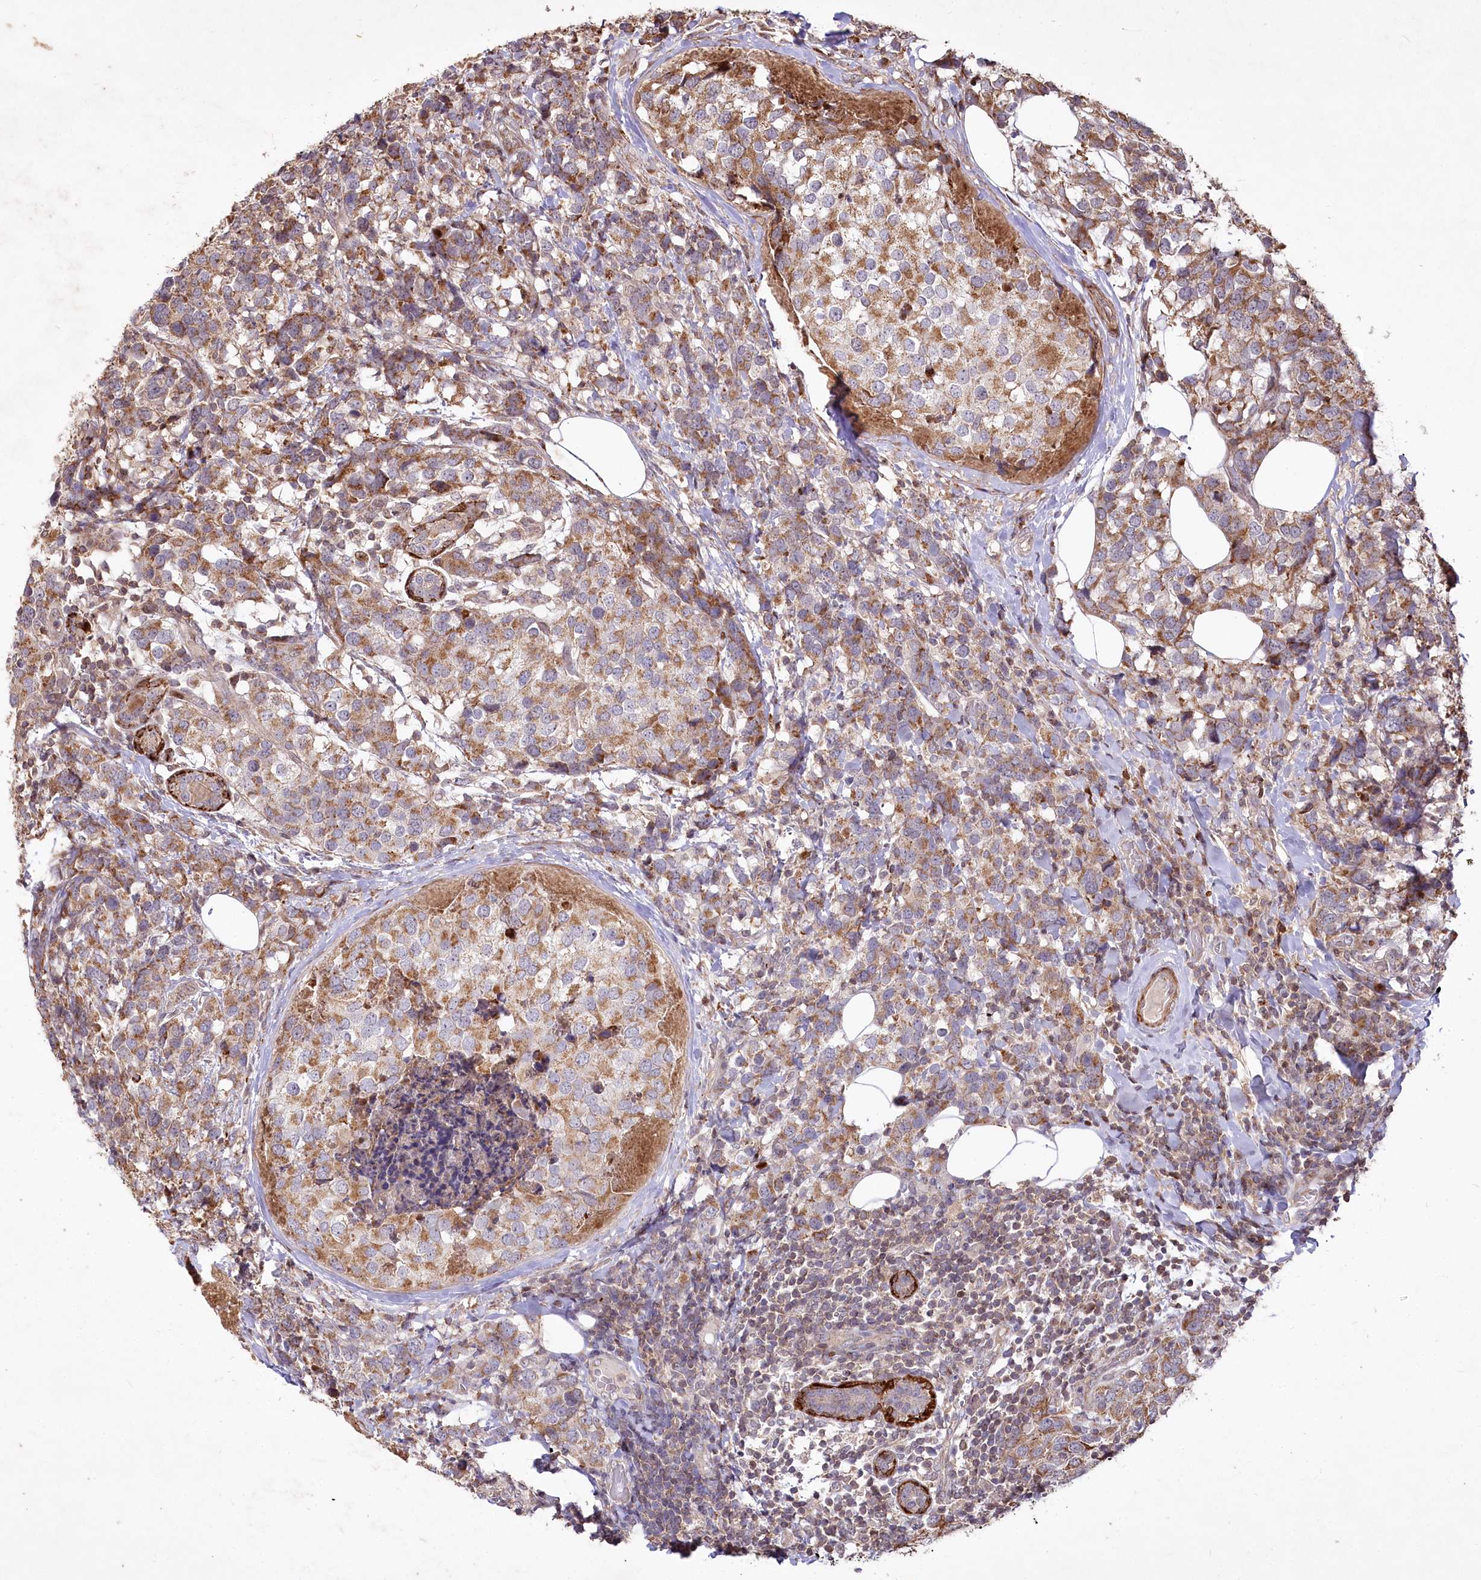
{"staining": {"intensity": "moderate", "quantity": ">75%", "location": "cytoplasmic/membranous"}, "tissue": "breast cancer", "cell_type": "Tumor cells", "image_type": "cancer", "snomed": [{"axis": "morphology", "description": "Lobular carcinoma"}, {"axis": "topography", "description": "Breast"}], "caption": "This photomicrograph displays immunohistochemistry staining of breast cancer, with medium moderate cytoplasmic/membranous expression in approximately >75% of tumor cells.", "gene": "PSTK", "patient": {"sex": "female", "age": 59}}